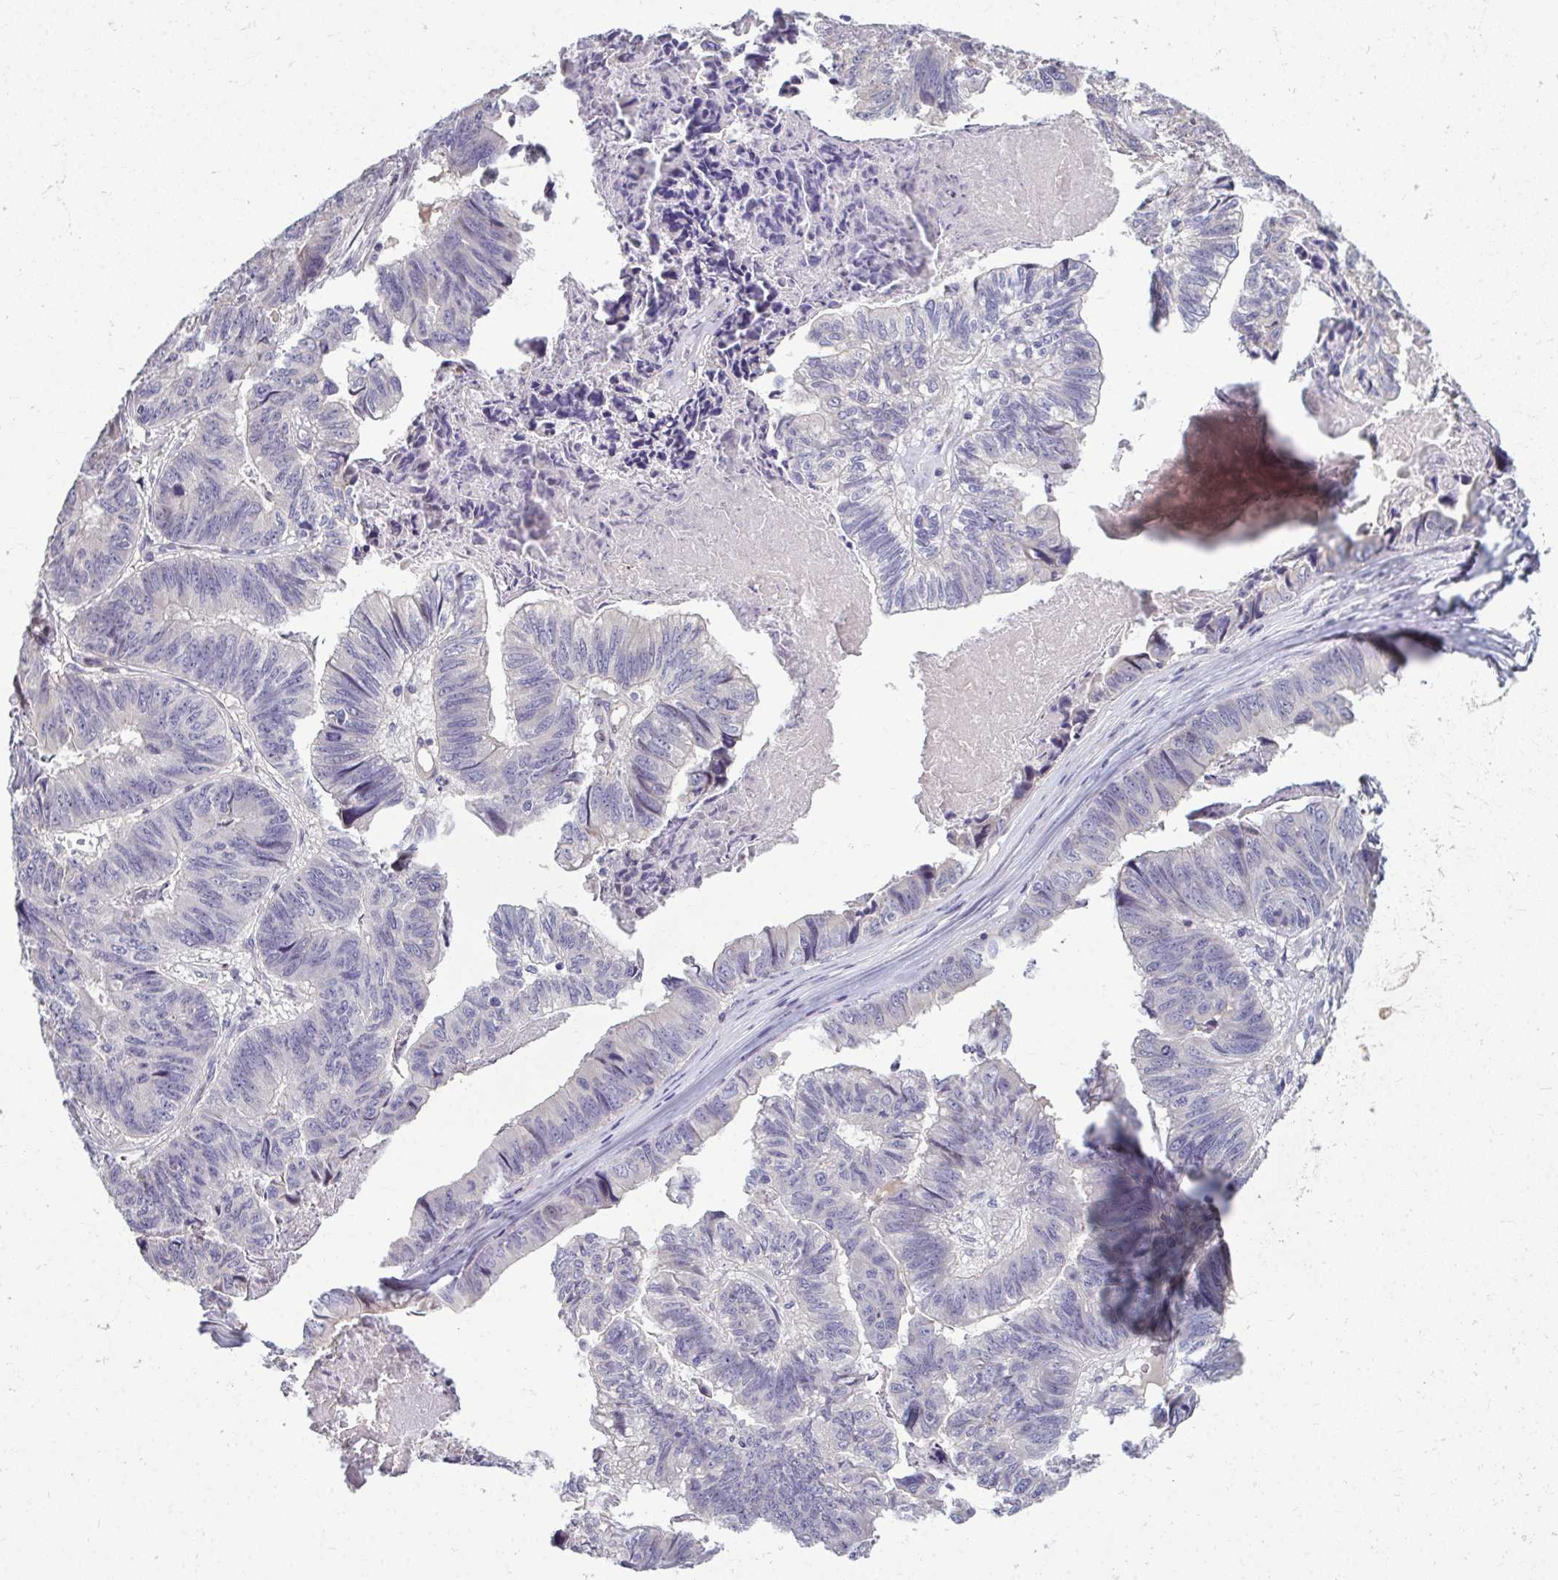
{"staining": {"intensity": "negative", "quantity": "none", "location": "none"}, "tissue": "stomach cancer", "cell_type": "Tumor cells", "image_type": "cancer", "snomed": [{"axis": "morphology", "description": "Adenocarcinoma, NOS"}, {"axis": "topography", "description": "Stomach, lower"}], "caption": "Immunohistochemistry image of human stomach cancer stained for a protein (brown), which shows no expression in tumor cells.", "gene": "ODF1", "patient": {"sex": "male", "age": 77}}